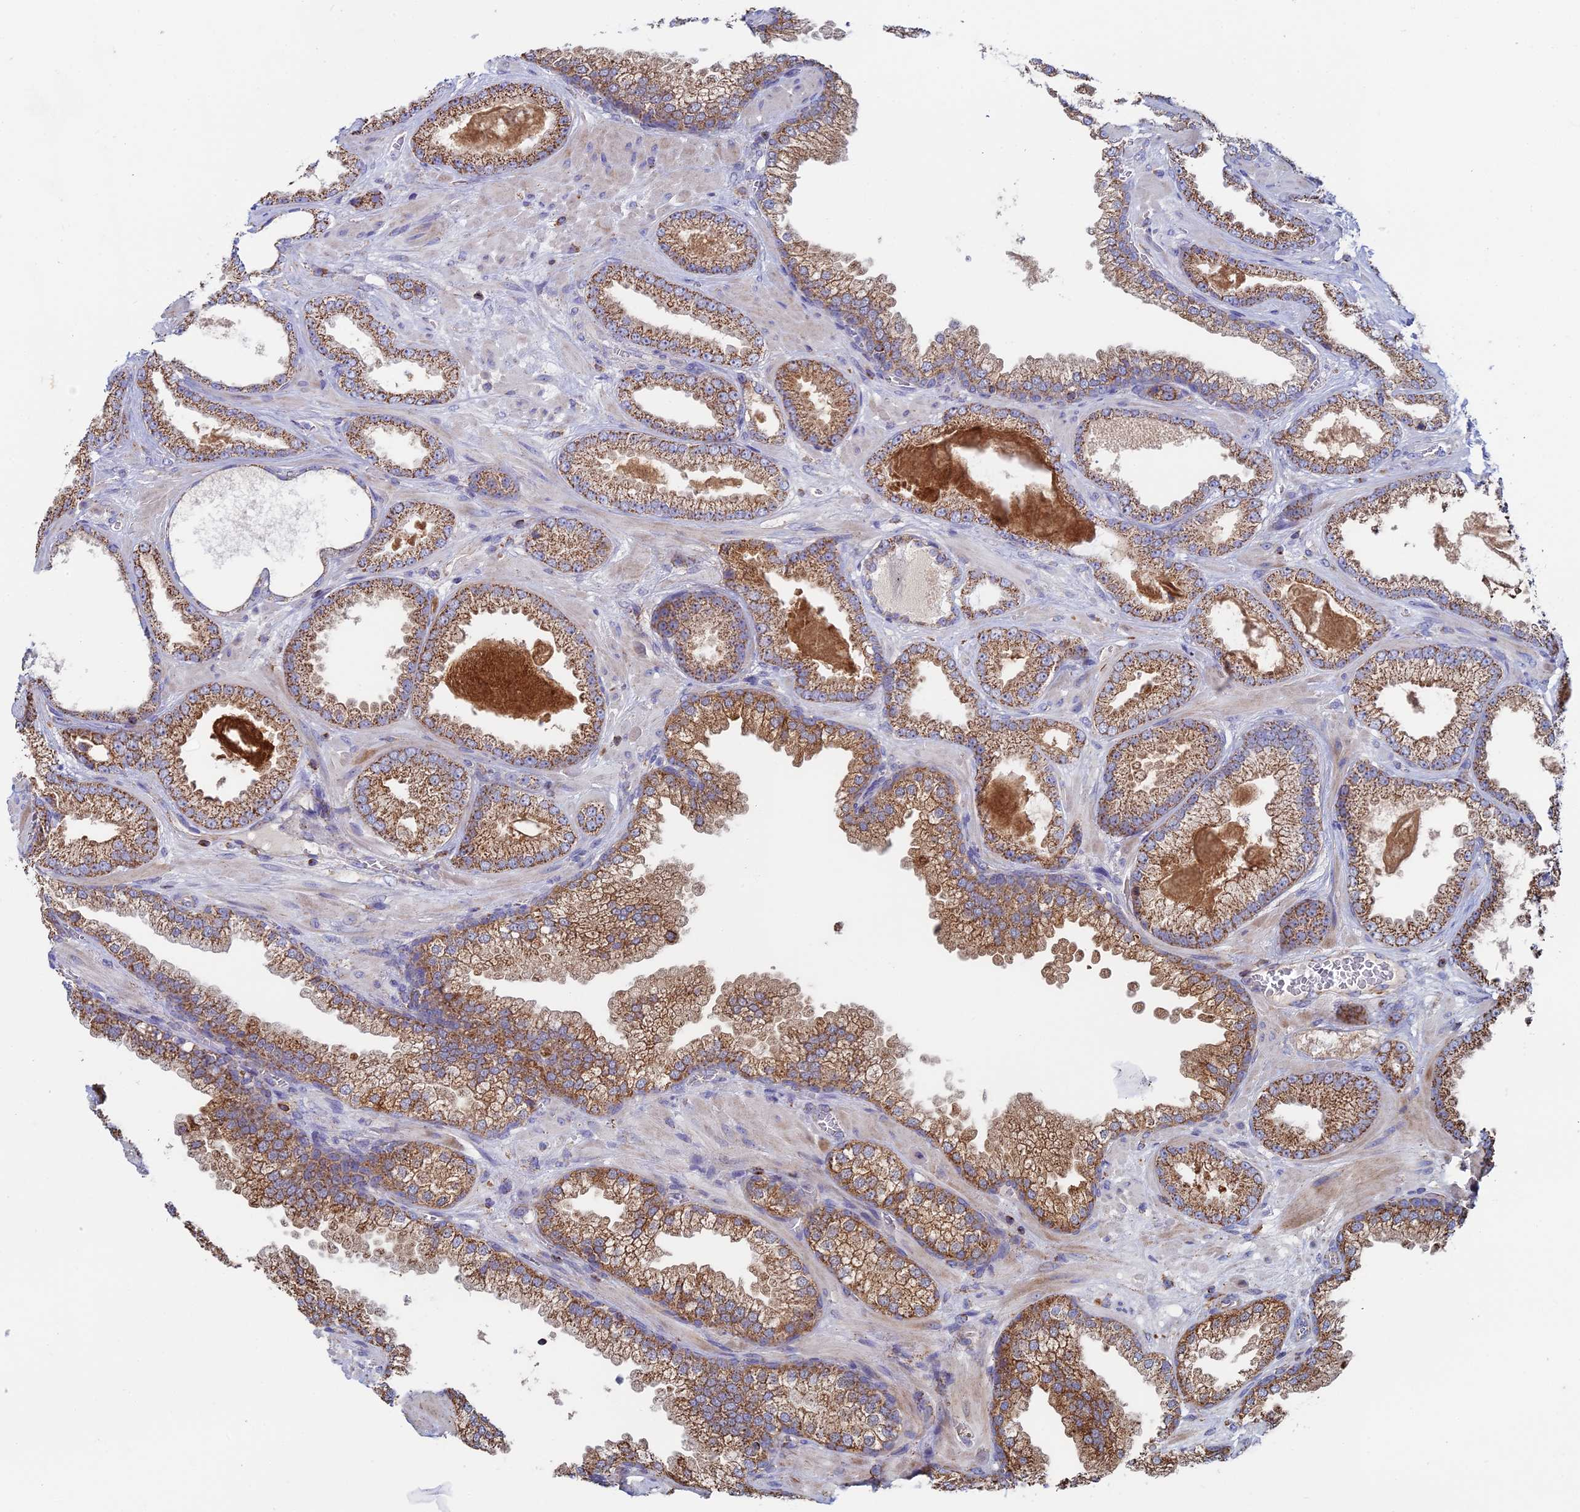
{"staining": {"intensity": "moderate", "quantity": ">75%", "location": "cytoplasmic/membranous"}, "tissue": "prostate cancer", "cell_type": "Tumor cells", "image_type": "cancer", "snomed": [{"axis": "morphology", "description": "Adenocarcinoma, Low grade"}, {"axis": "topography", "description": "Prostate"}], "caption": "Immunohistochemistry staining of prostate cancer, which reveals medium levels of moderate cytoplasmic/membranous staining in about >75% of tumor cells indicating moderate cytoplasmic/membranous protein positivity. The staining was performed using DAB (3,3'-diaminobenzidine) (brown) for protein detection and nuclei were counterstained in hematoxylin (blue).", "gene": "SPOCK2", "patient": {"sex": "male", "age": 57}}